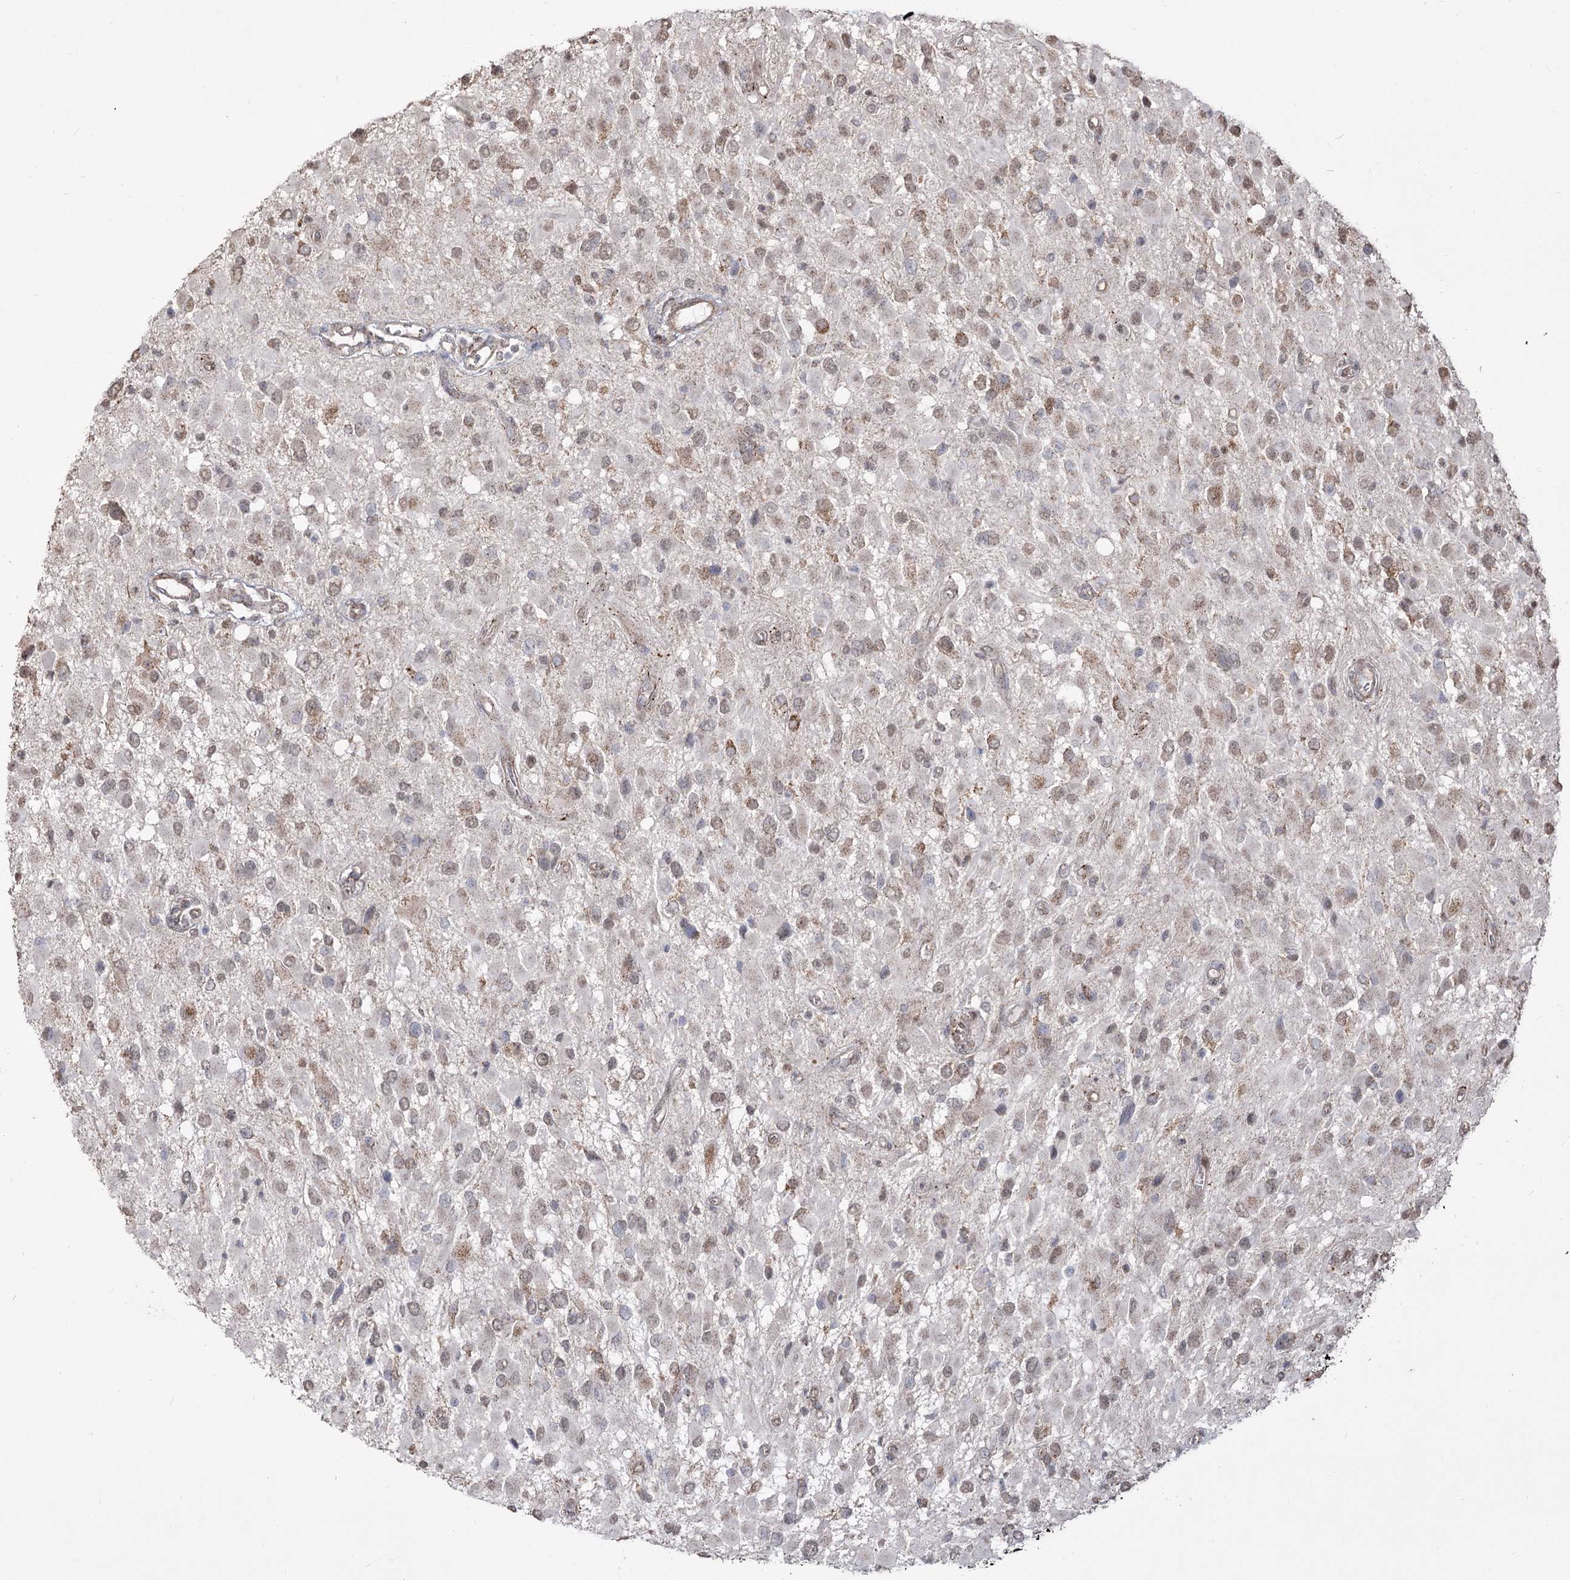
{"staining": {"intensity": "weak", "quantity": ">75%", "location": "cytoplasmic/membranous"}, "tissue": "glioma", "cell_type": "Tumor cells", "image_type": "cancer", "snomed": [{"axis": "morphology", "description": "Glioma, malignant, High grade"}, {"axis": "topography", "description": "Brain"}], "caption": "Weak cytoplasmic/membranous positivity for a protein is present in about >75% of tumor cells of glioma using immunohistochemistry (IHC).", "gene": "ZSCAN23", "patient": {"sex": "male", "age": 53}}